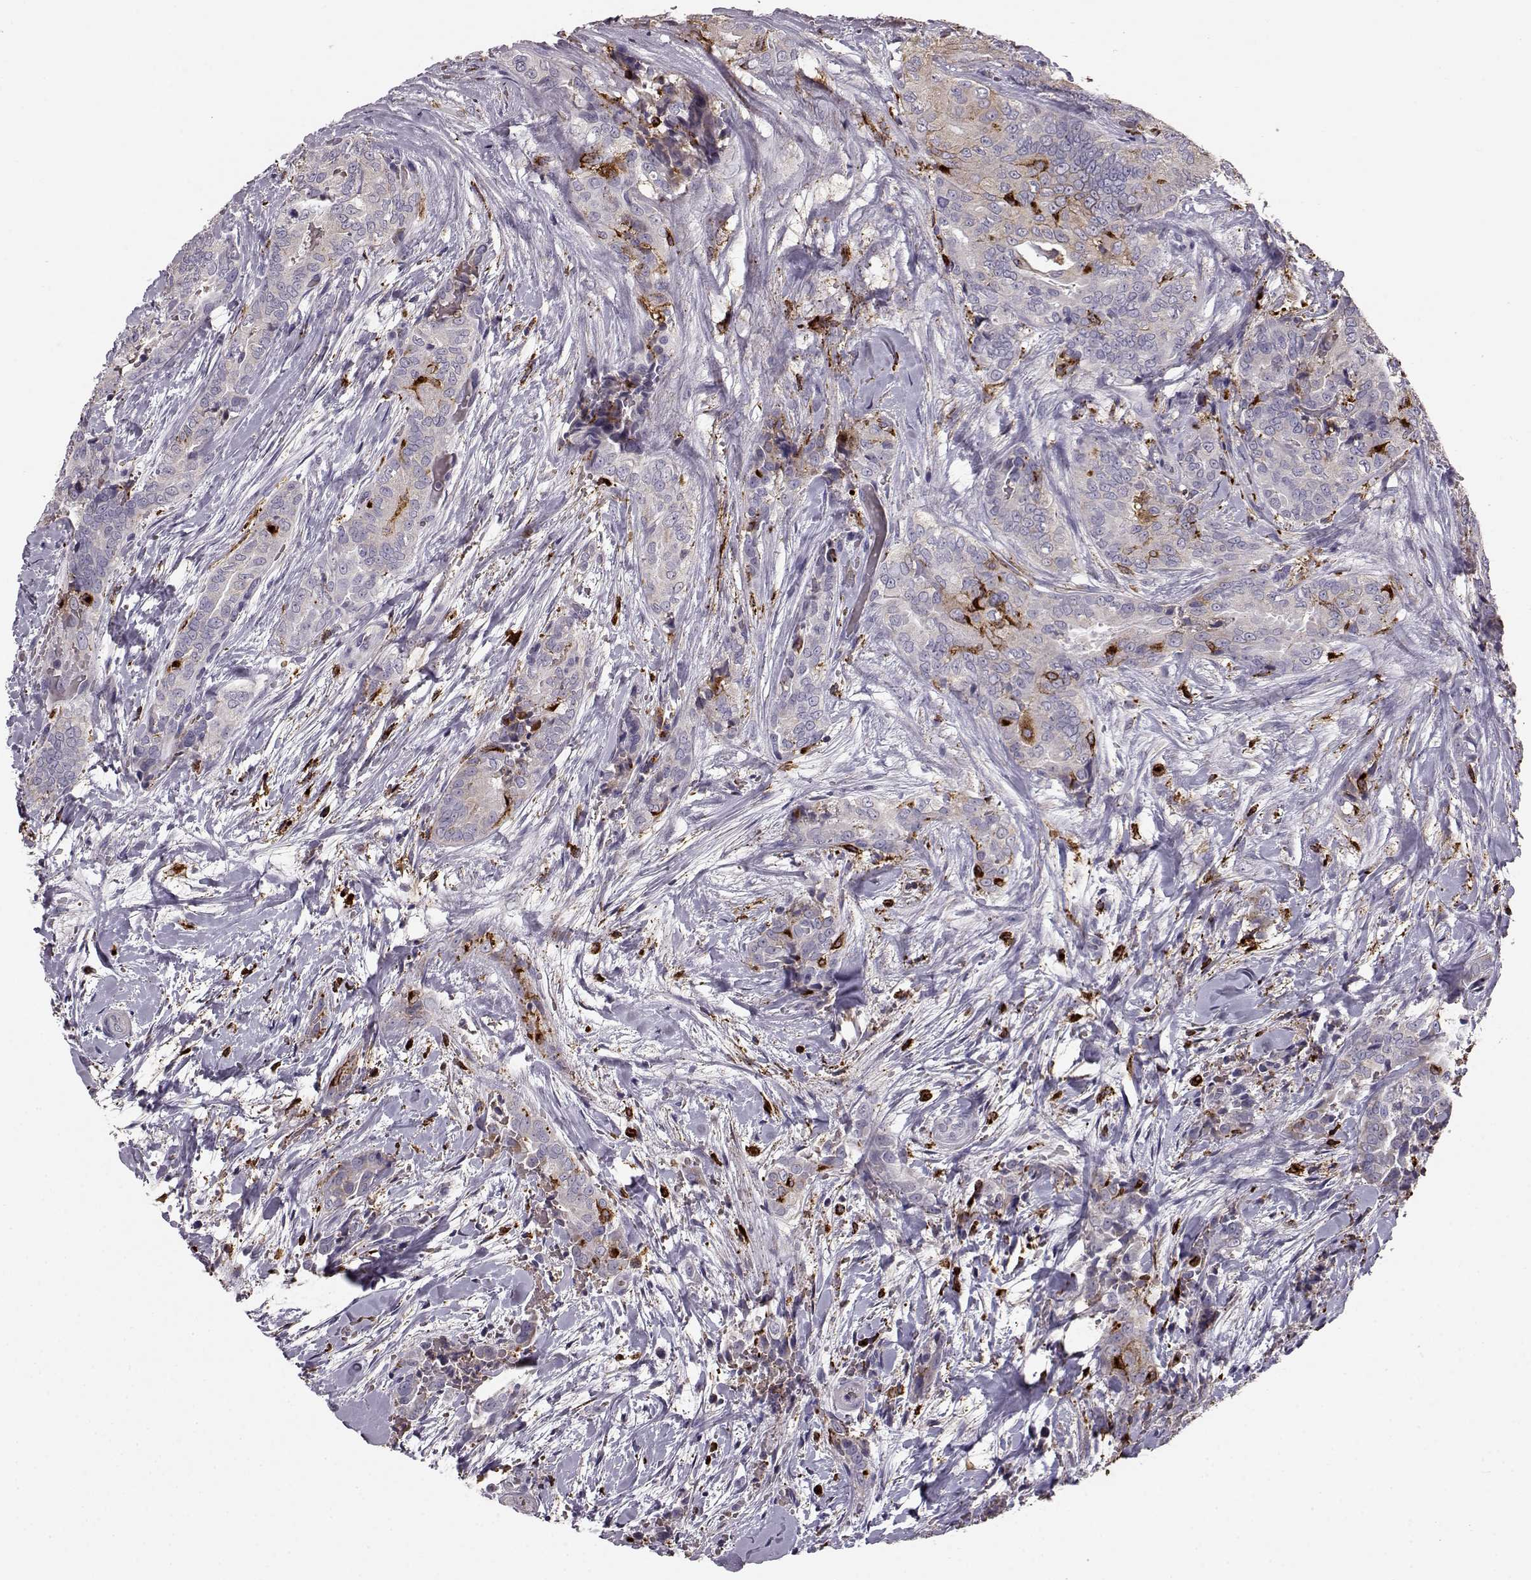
{"staining": {"intensity": "negative", "quantity": "none", "location": "none"}, "tissue": "thyroid cancer", "cell_type": "Tumor cells", "image_type": "cancer", "snomed": [{"axis": "morphology", "description": "Papillary adenocarcinoma, NOS"}, {"axis": "topography", "description": "Thyroid gland"}], "caption": "Papillary adenocarcinoma (thyroid) was stained to show a protein in brown. There is no significant positivity in tumor cells.", "gene": "CCNF", "patient": {"sex": "male", "age": 61}}